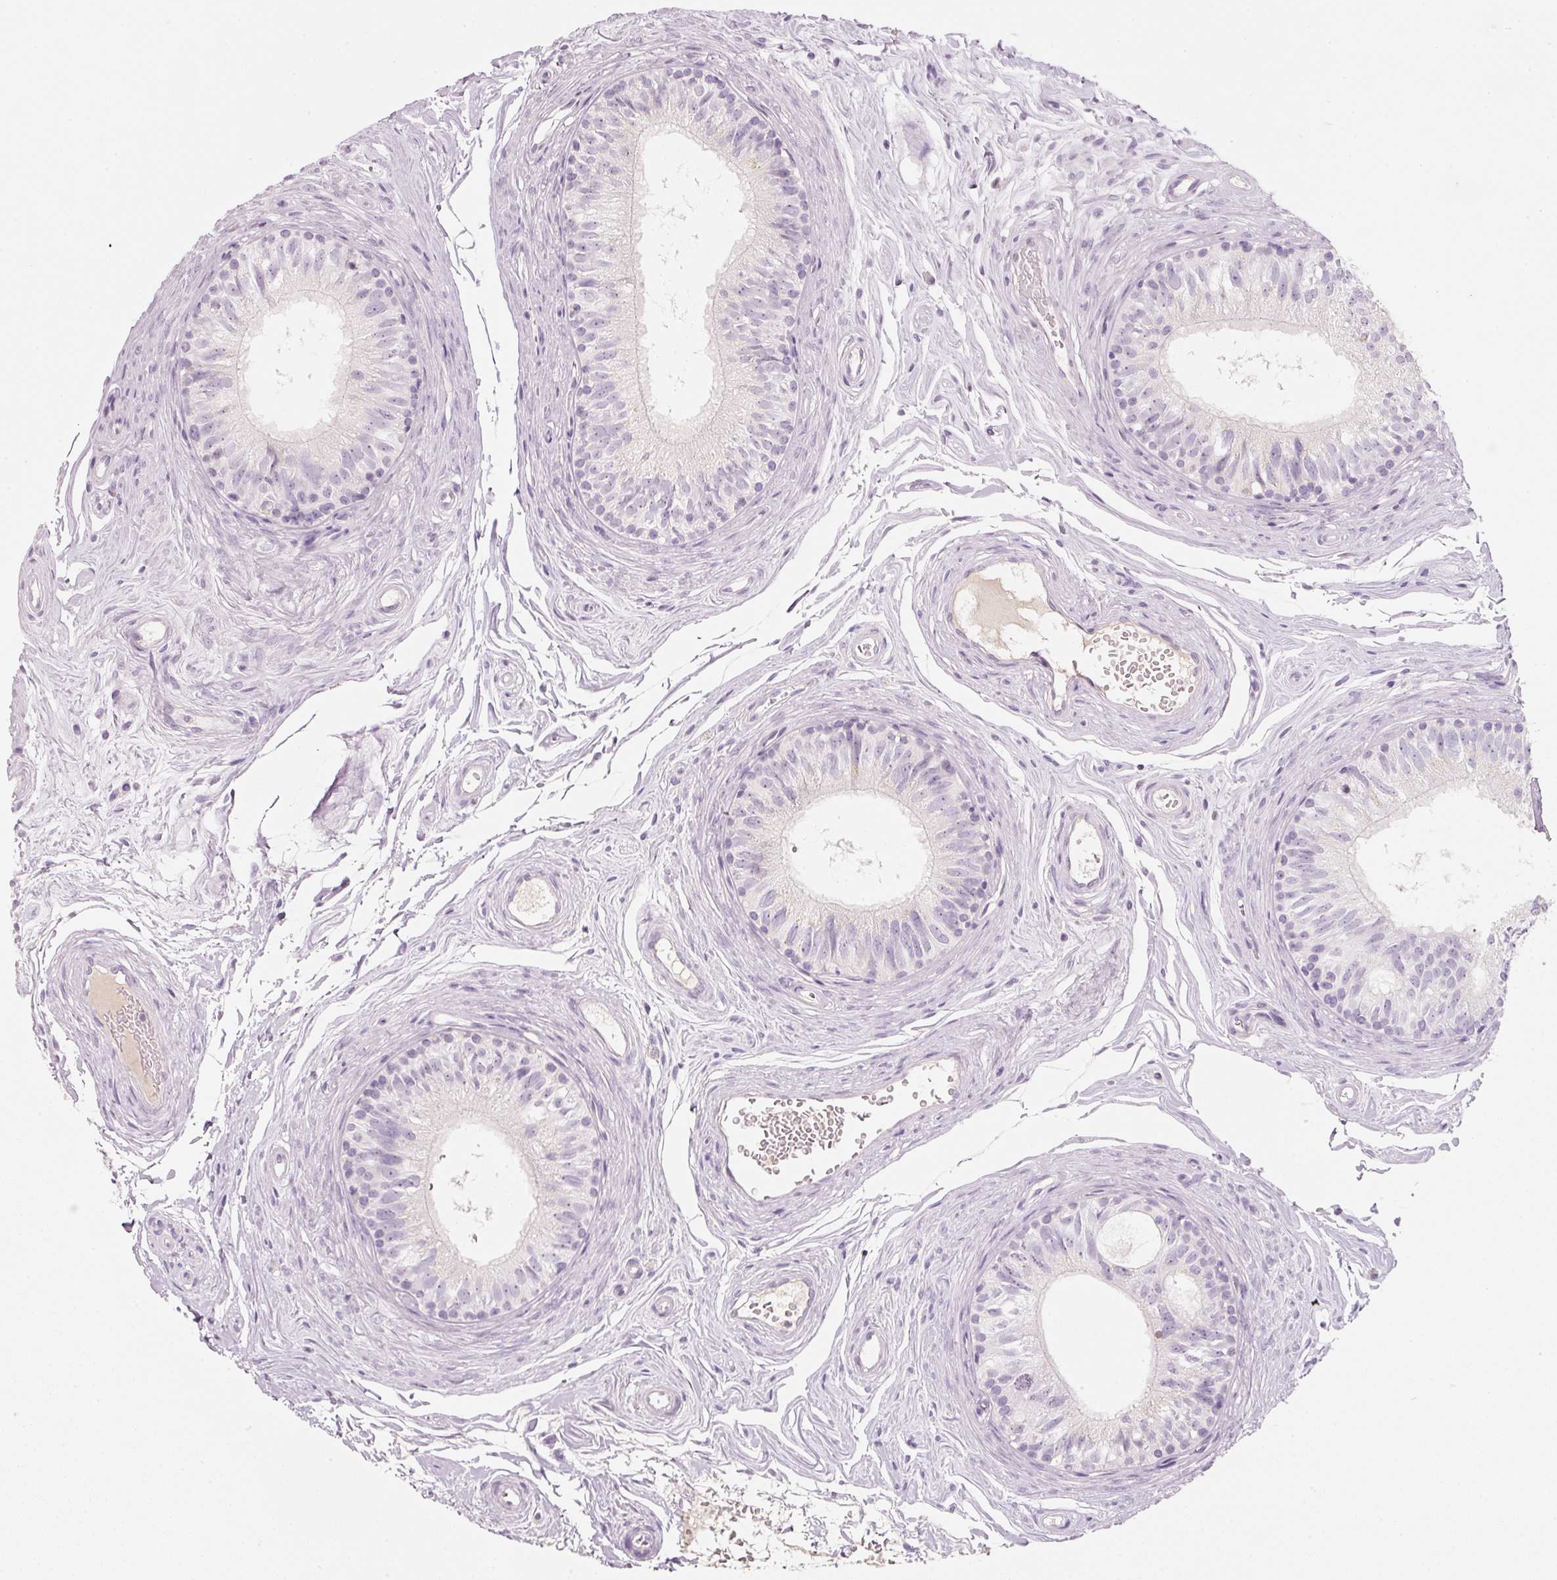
{"staining": {"intensity": "negative", "quantity": "none", "location": "none"}, "tissue": "epididymis", "cell_type": "Glandular cells", "image_type": "normal", "snomed": [{"axis": "morphology", "description": "Normal tissue, NOS"}, {"axis": "topography", "description": "Epididymis"}], "caption": "The immunohistochemistry (IHC) histopathology image has no significant positivity in glandular cells of epididymis.", "gene": "ENSG00000206549", "patient": {"sex": "male", "age": 45}}